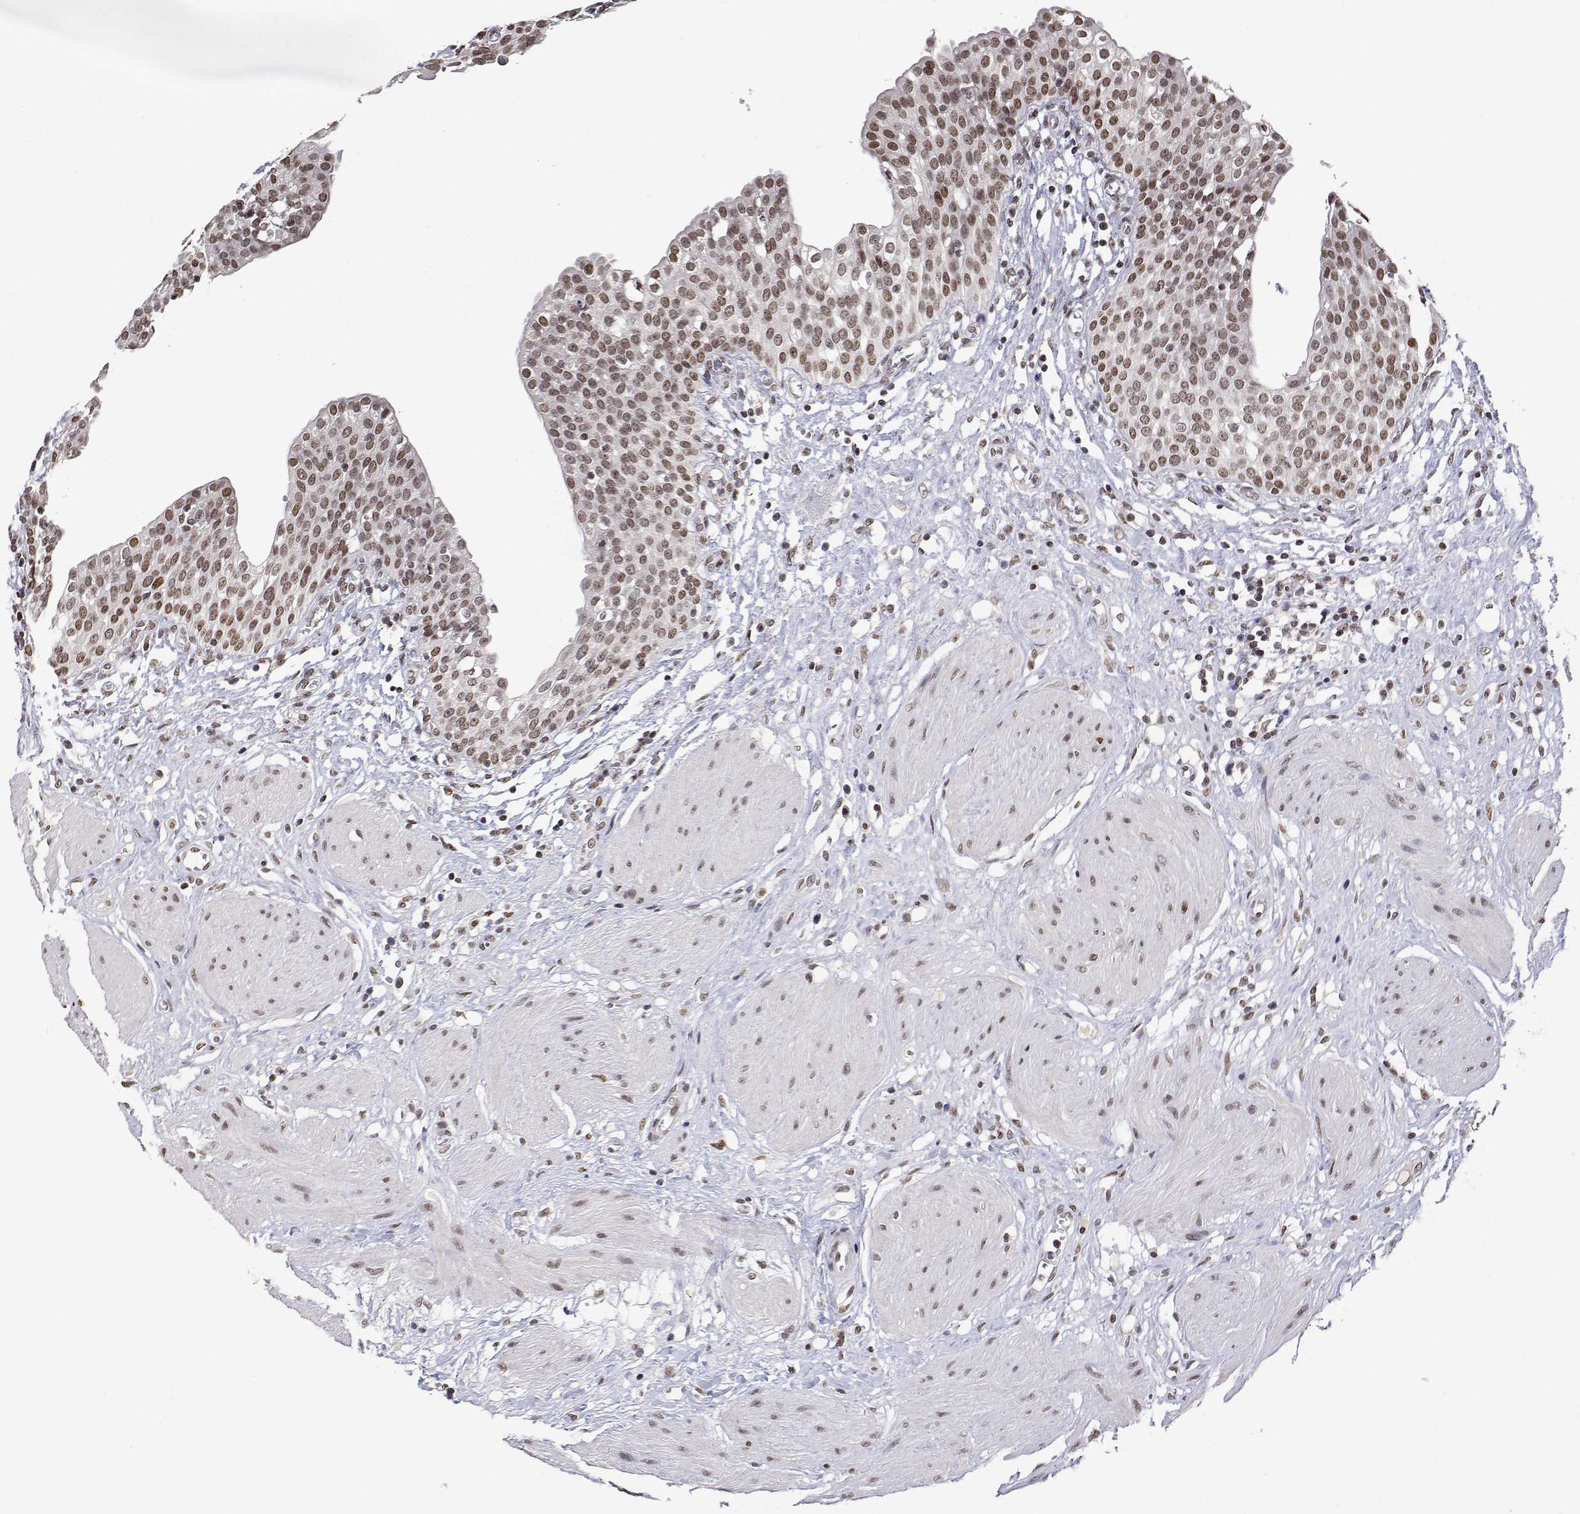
{"staining": {"intensity": "strong", "quantity": ">75%", "location": "nuclear"}, "tissue": "urinary bladder", "cell_type": "Urothelial cells", "image_type": "normal", "snomed": [{"axis": "morphology", "description": "Normal tissue, NOS"}, {"axis": "topography", "description": "Urinary bladder"}], "caption": "Normal urinary bladder shows strong nuclear staining in approximately >75% of urothelial cells, visualized by immunohistochemistry. (DAB (3,3'-diaminobenzidine) IHC, brown staining for protein, blue staining for nuclei).", "gene": "XPC", "patient": {"sex": "male", "age": 55}}